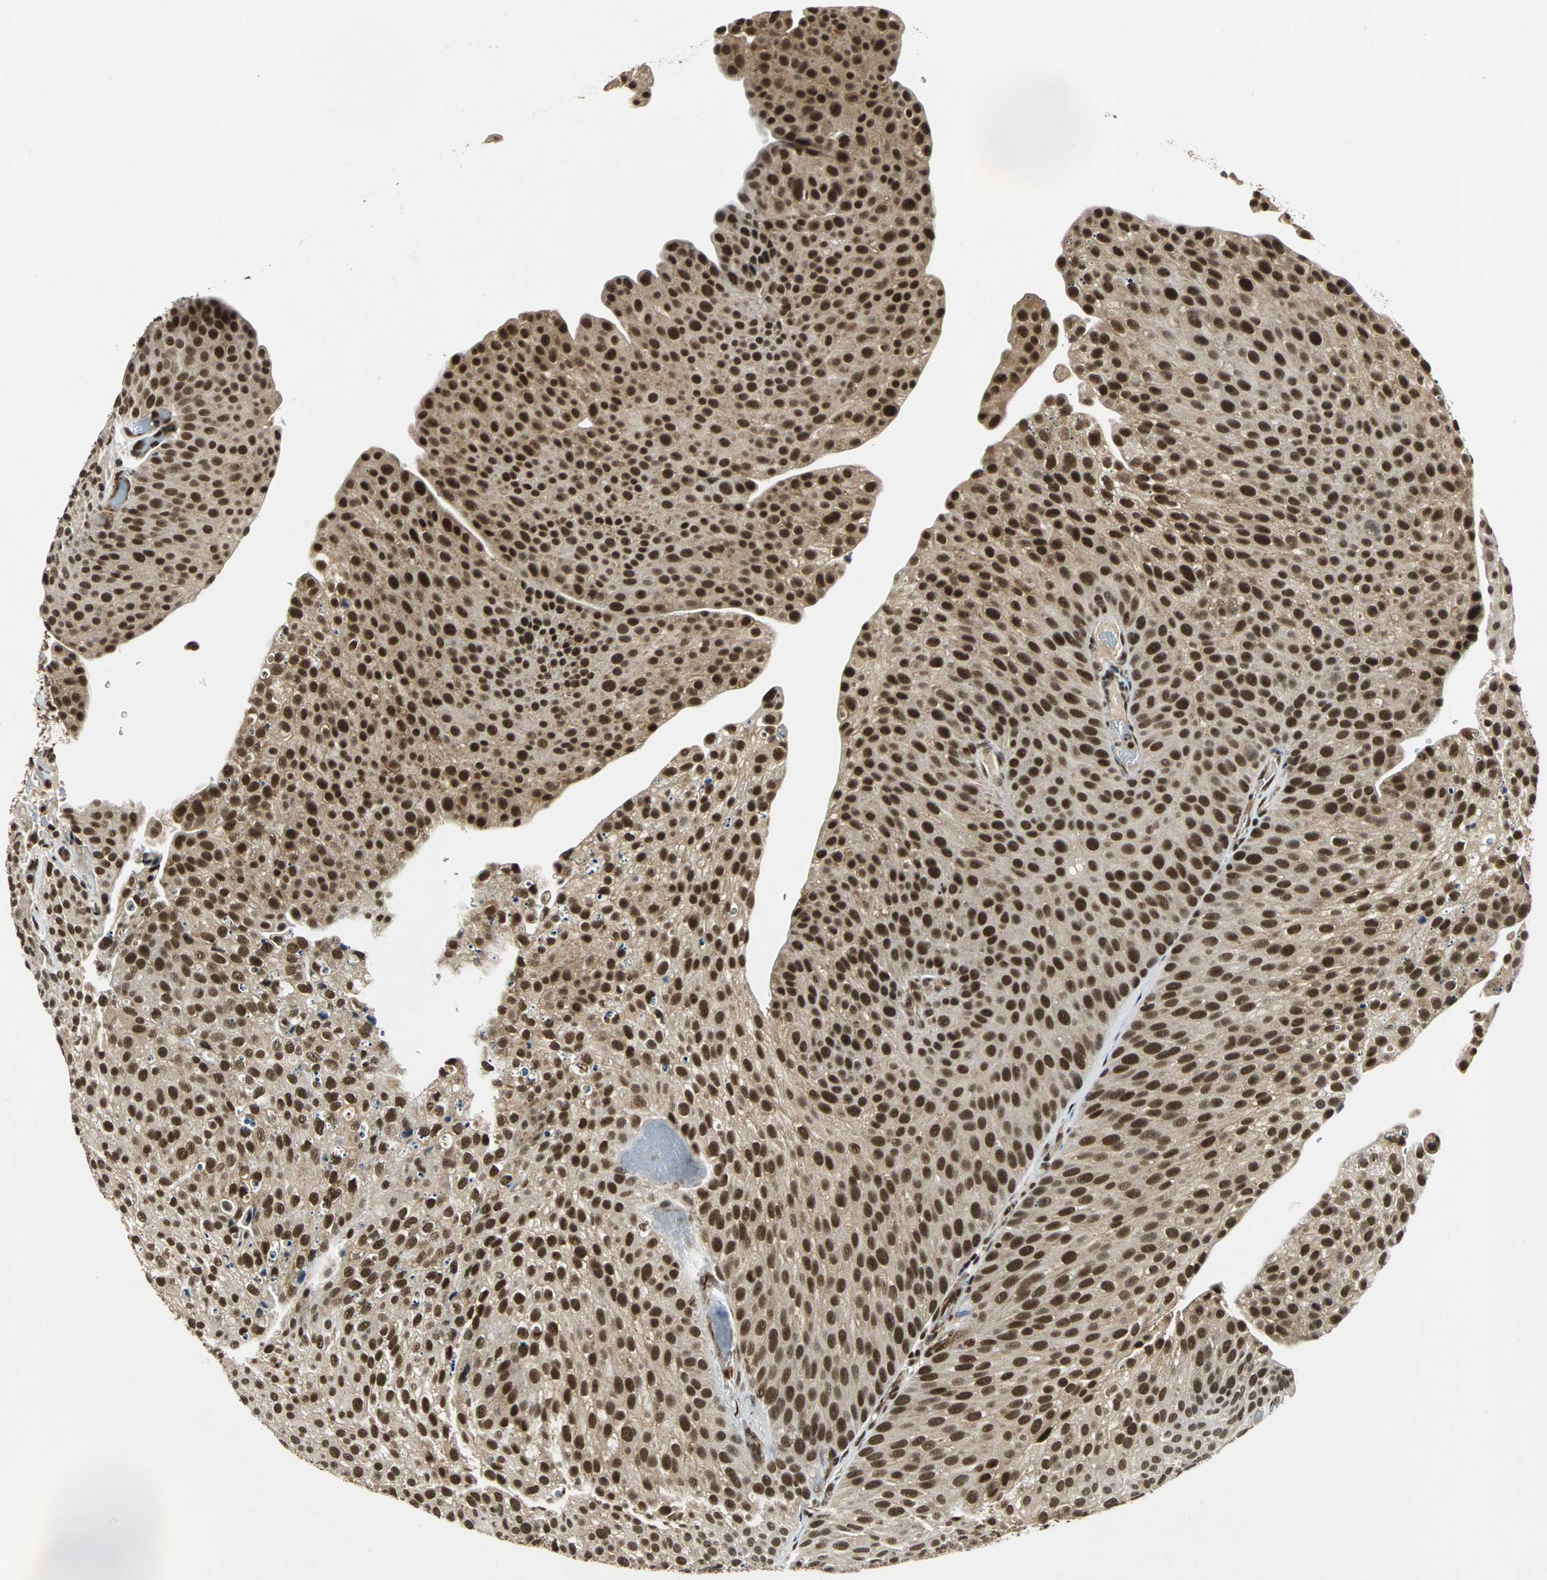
{"staining": {"intensity": "strong", "quantity": ">75%", "location": "nuclear"}, "tissue": "urothelial cancer", "cell_type": "Tumor cells", "image_type": "cancer", "snomed": [{"axis": "morphology", "description": "Urothelial carcinoma, Low grade"}, {"axis": "topography", "description": "Smooth muscle"}, {"axis": "topography", "description": "Urinary bladder"}], "caption": "Tumor cells reveal strong nuclear positivity in about >75% of cells in urothelial carcinoma (low-grade). Immunohistochemistry (ihc) stains the protein of interest in brown and the nuclei are stained blue.", "gene": "TAF5", "patient": {"sex": "male", "age": 60}}